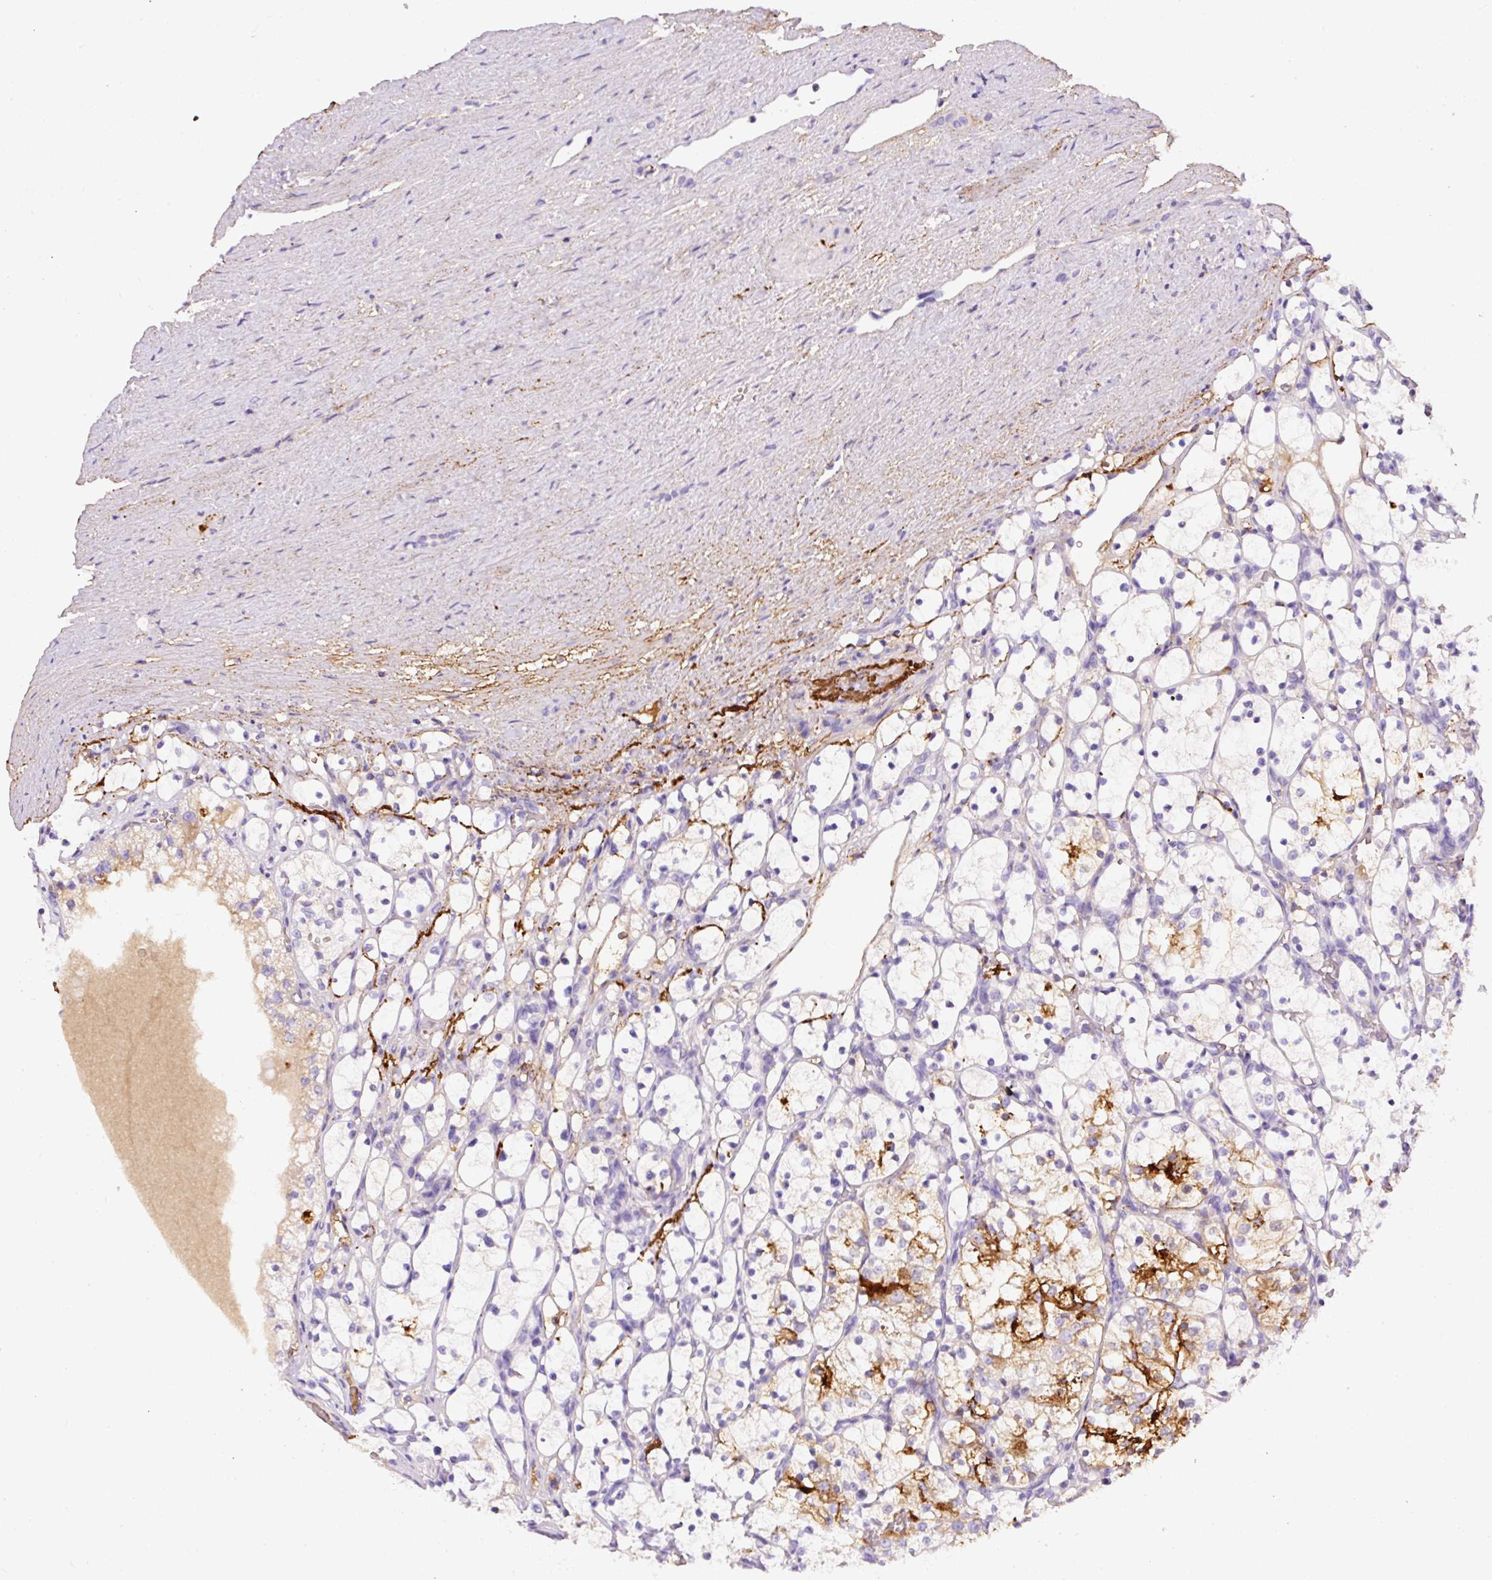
{"staining": {"intensity": "moderate", "quantity": "<25%", "location": "cytoplasmic/membranous"}, "tissue": "renal cancer", "cell_type": "Tumor cells", "image_type": "cancer", "snomed": [{"axis": "morphology", "description": "Adenocarcinoma, NOS"}, {"axis": "topography", "description": "Kidney"}], "caption": "The image demonstrates immunohistochemical staining of renal cancer (adenocarcinoma). There is moderate cytoplasmic/membranous staining is seen in about <25% of tumor cells. (brown staining indicates protein expression, while blue staining denotes nuclei).", "gene": "APCS", "patient": {"sex": "female", "age": 69}}